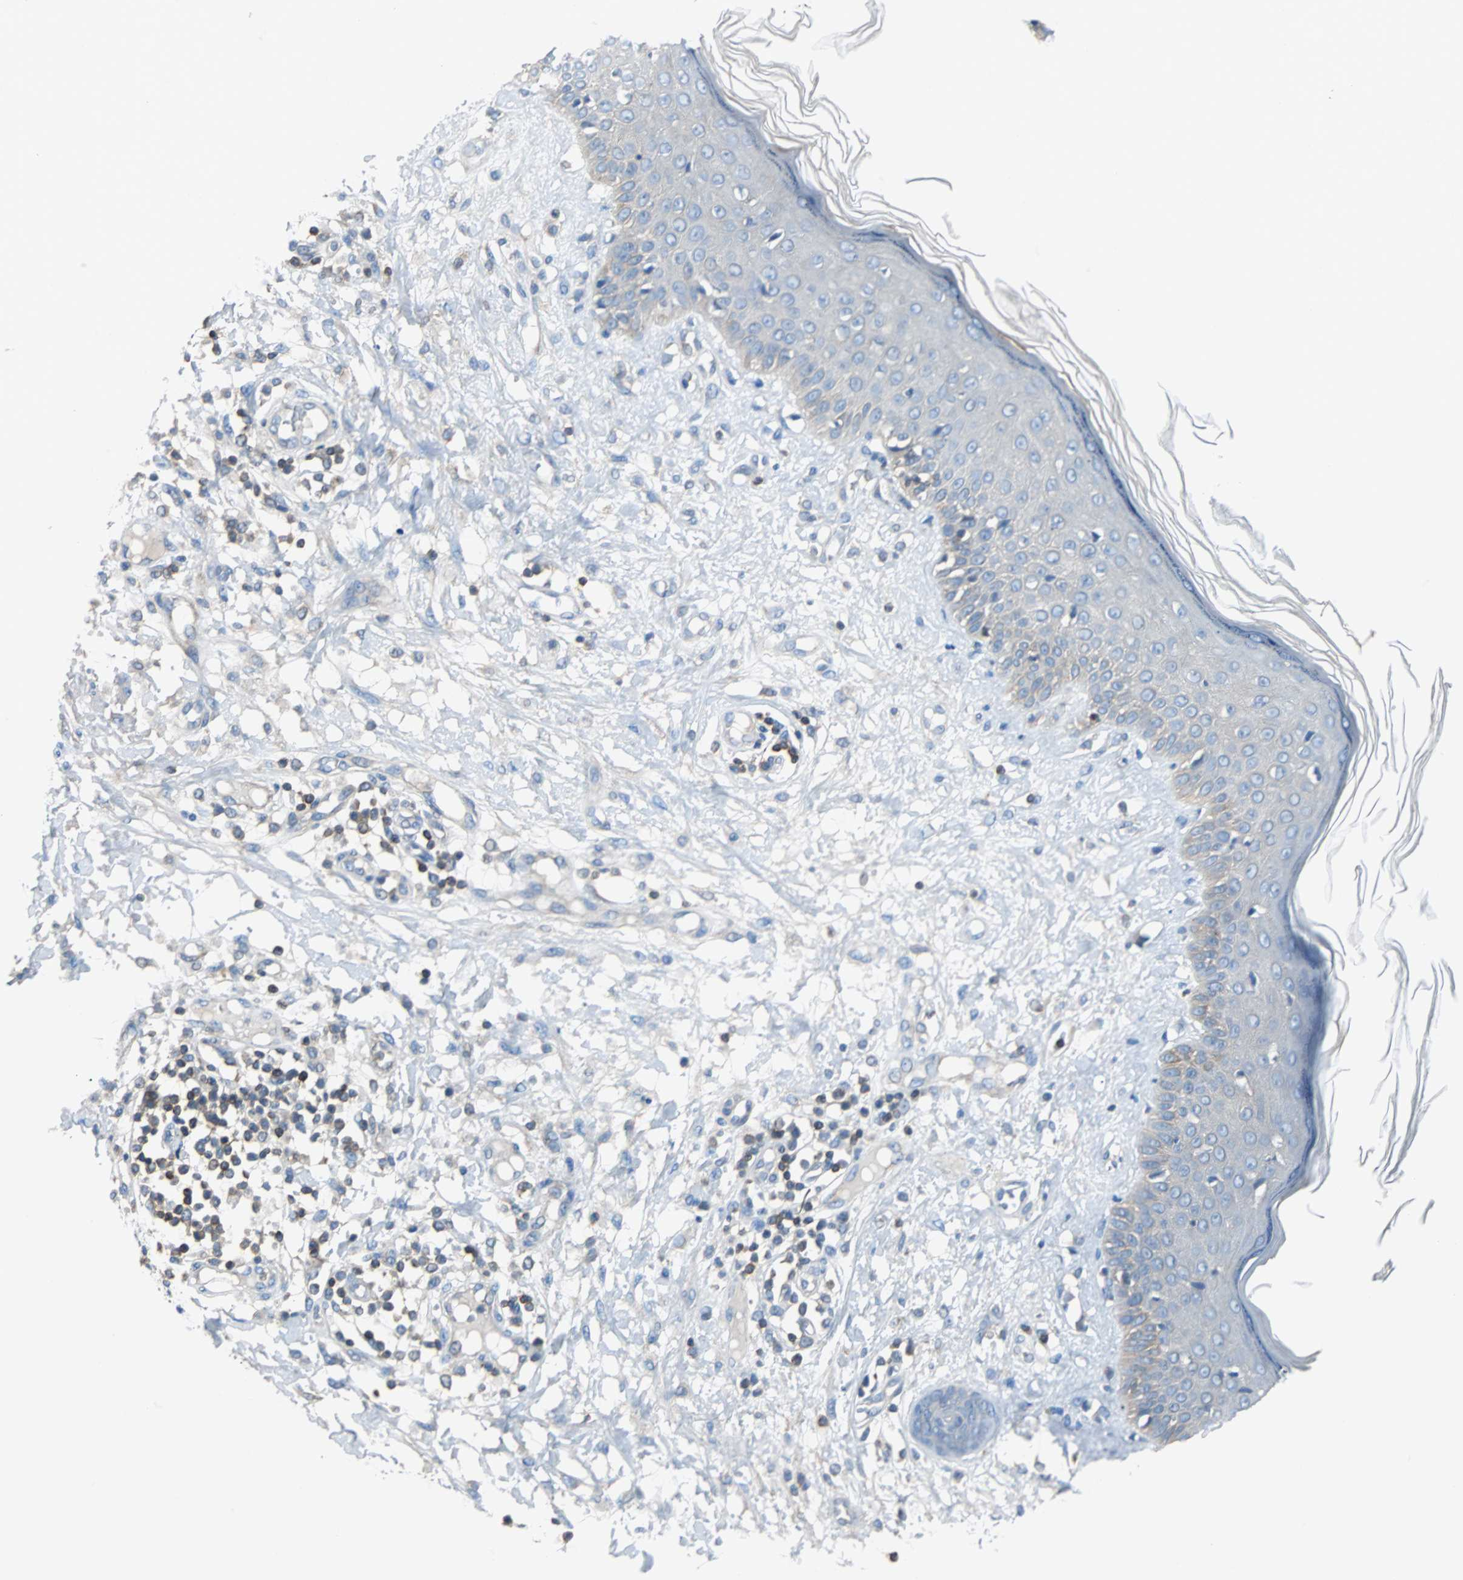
{"staining": {"intensity": "negative", "quantity": "none", "location": "none"}, "tissue": "skin cancer", "cell_type": "Tumor cells", "image_type": "cancer", "snomed": [{"axis": "morphology", "description": "Squamous cell carcinoma, NOS"}, {"axis": "topography", "description": "Skin"}], "caption": "Squamous cell carcinoma (skin) was stained to show a protein in brown. There is no significant staining in tumor cells.", "gene": "TSC22D4", "patient": {"sex": "female", "age": 78}}